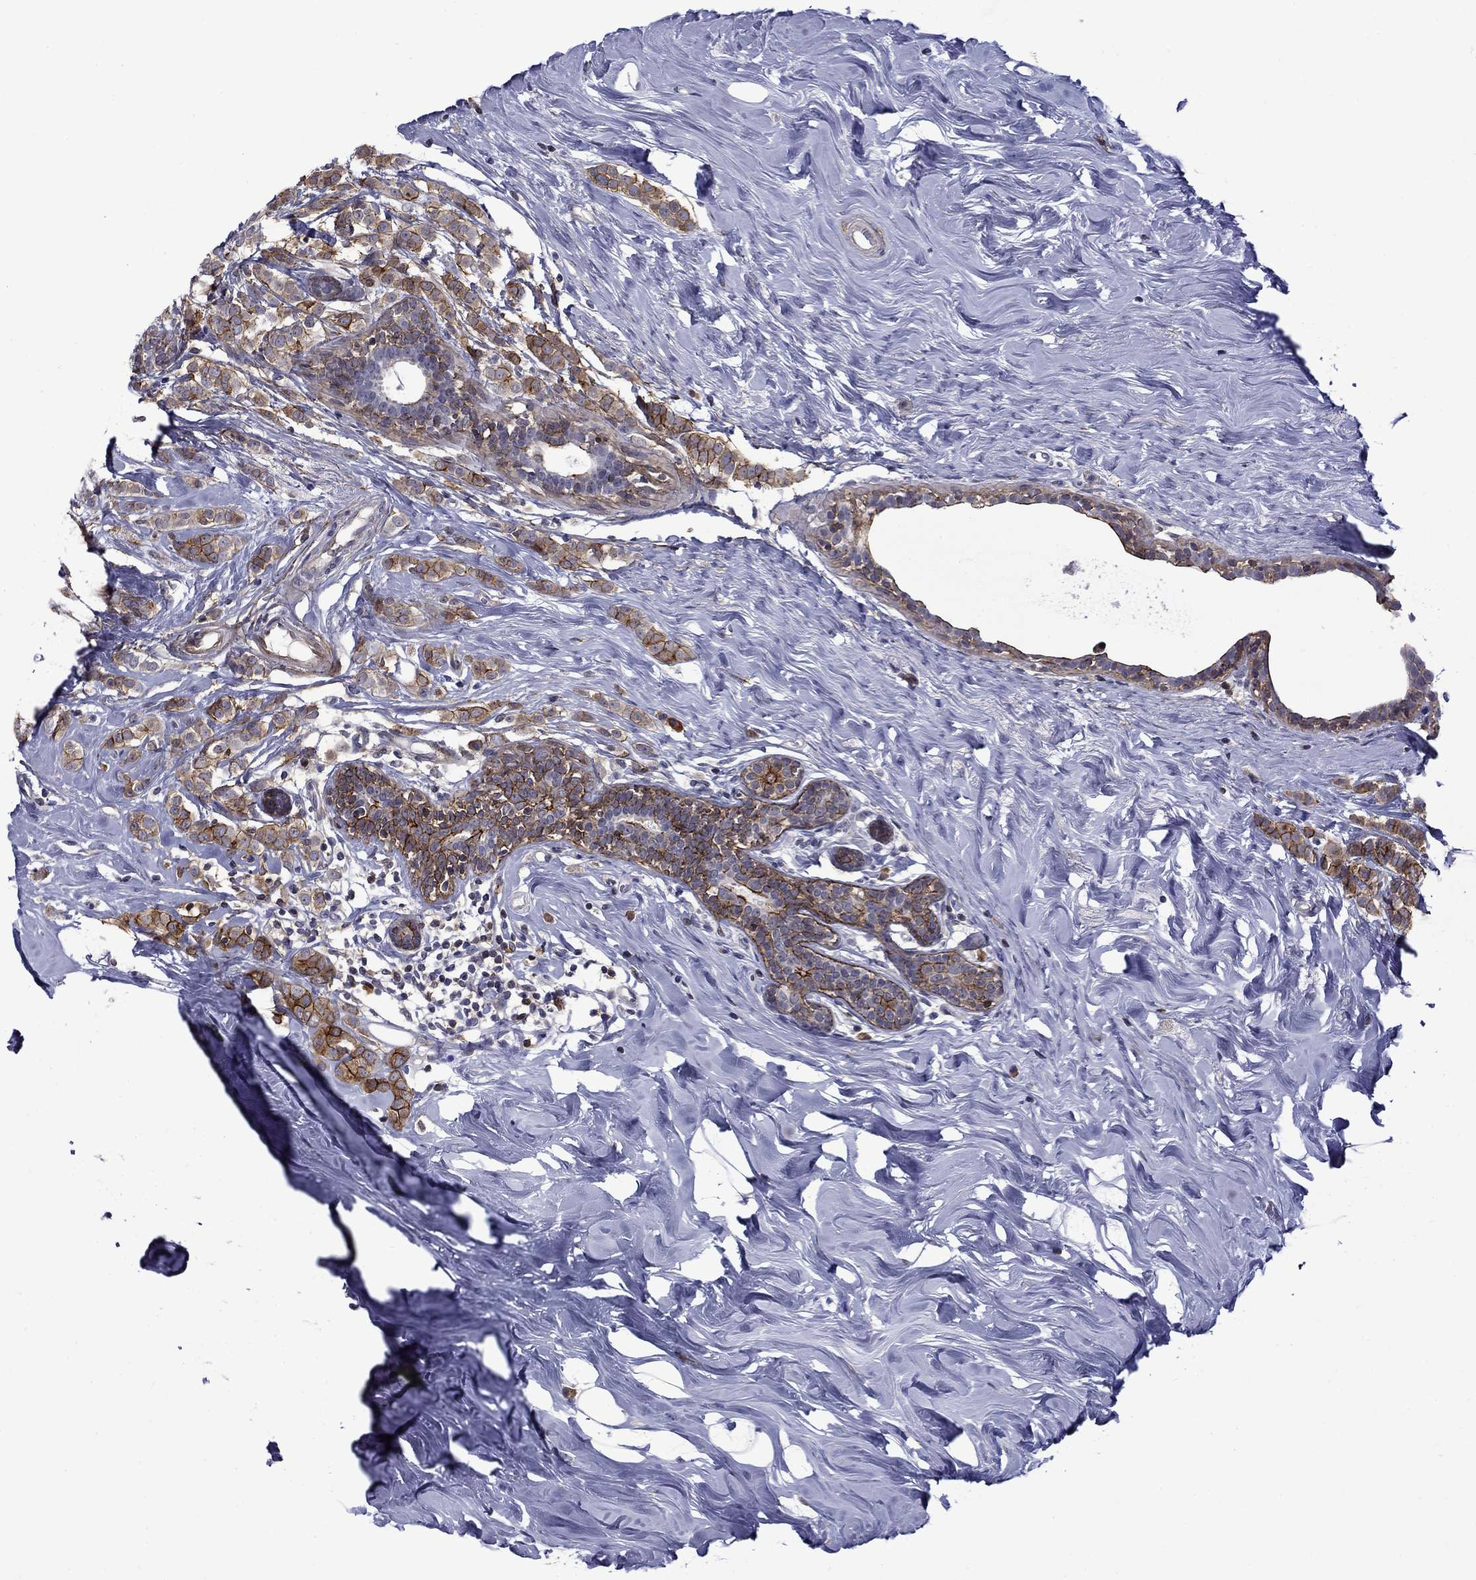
{"staining": {"intensity": "strong", "quantity": "25%-75%", "location": "cytoplasmic/membranous"}, "tissue": "breast cancer", "cell_type": "Tumor cells", "image_type": "cancer", "snomed": [{"axis": "morphology", "description": "Lobular carcinoma"}, {"axis": "topography", "description": "Breast"}], "caption": "An immunohistochemistry micrograph of tumor tissue is shown. Protein staining in brown shows strong cytoplasmic/membranous positivity in breast cancer within tumor cells. (IHC, brightfield microscopy, high magnification).", "gene": "LMO7", "patient": {"sex": "female", "age": 49}}